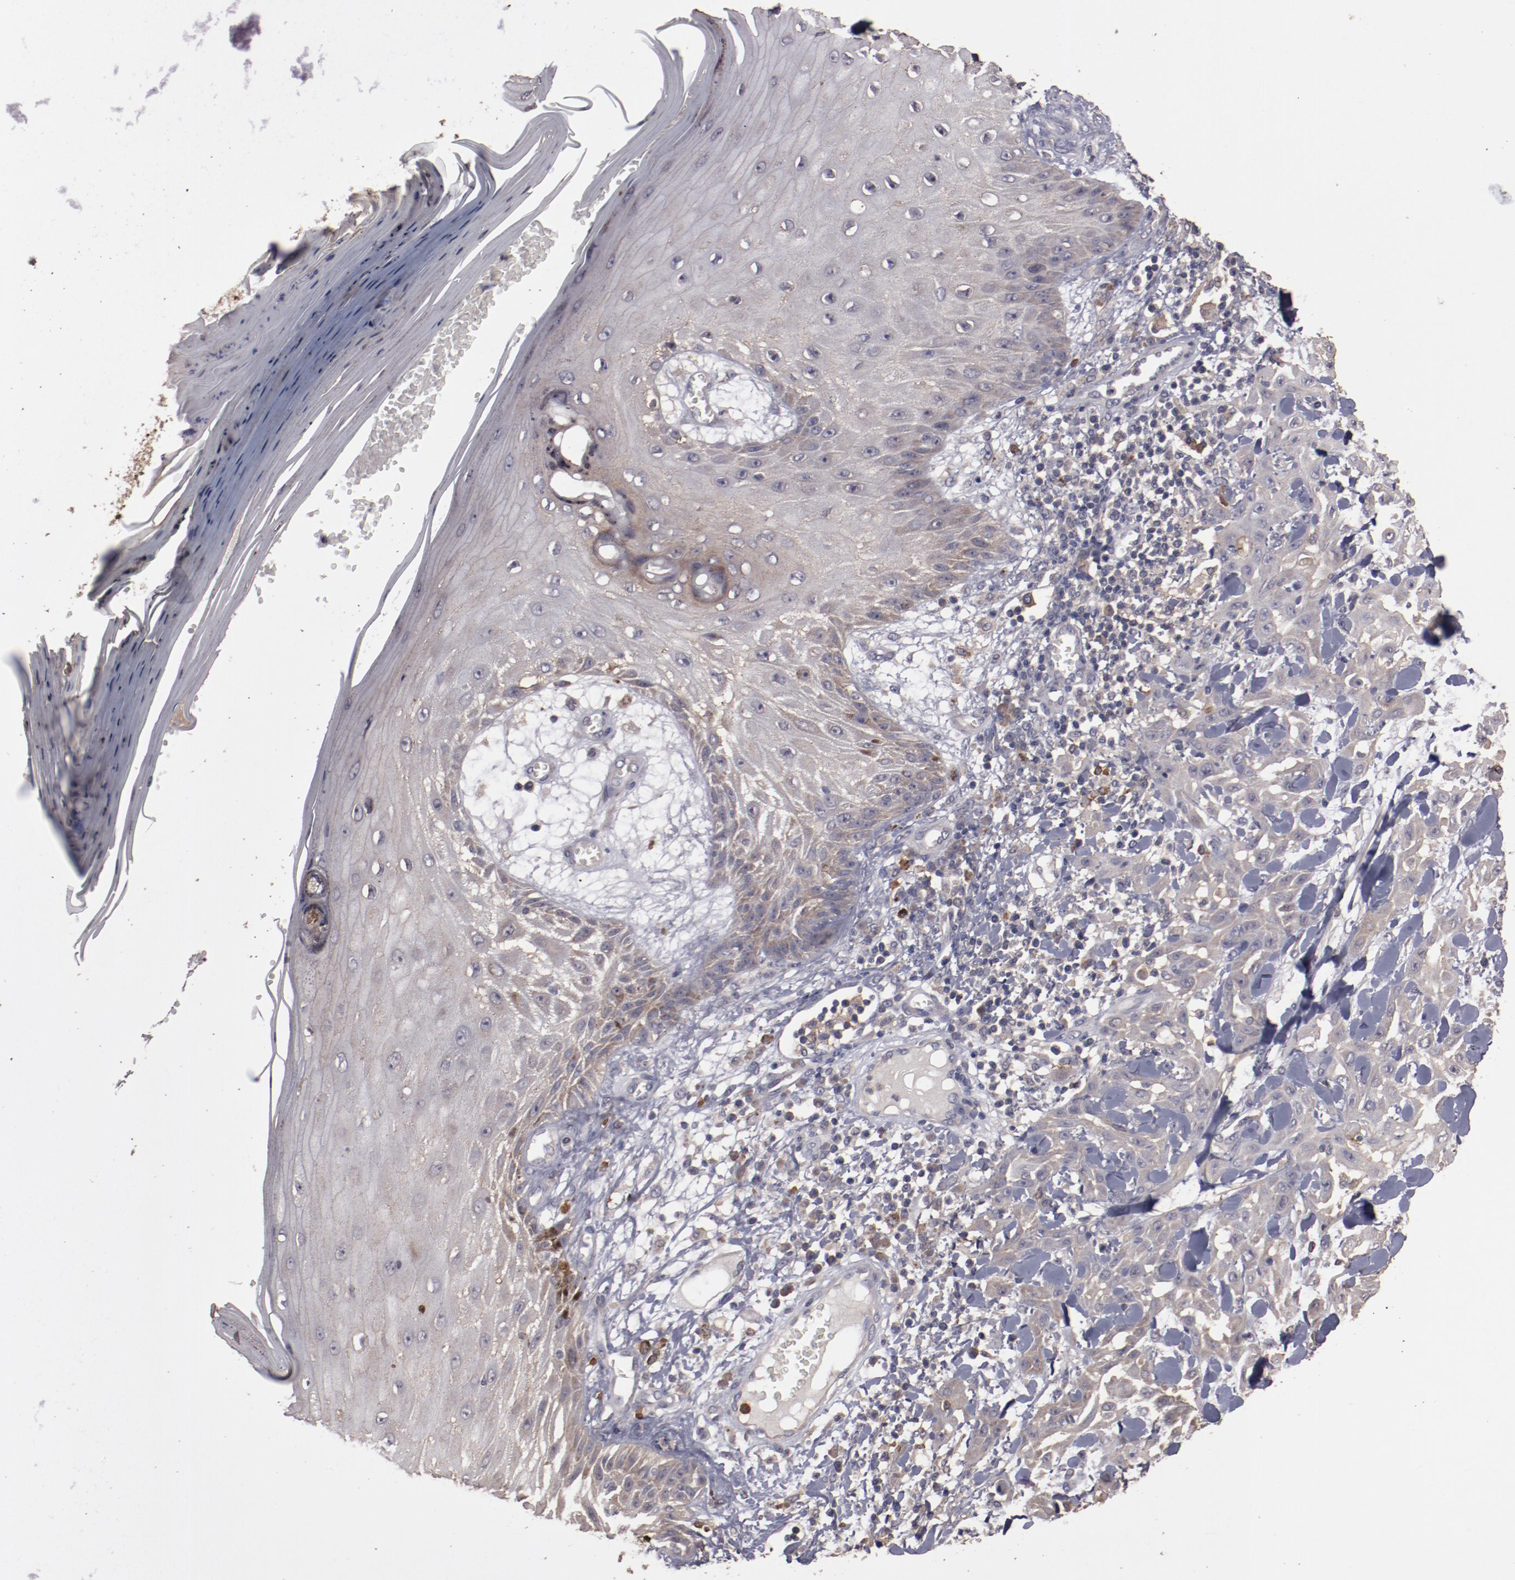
{"staining": {"intensity": "weak", "quantity": ">75%", "location": "cytoplasmic/membranous"}, "tissue": "skin cancer", "cell_type": "Tumor cells", "image_type": "cancer", "snomed": [{"axis": "morphology", "description": "Squamous cell carcinoma, NOS"}, {"axis": "topography", "description": "Skin"}], "caption": "Immunohistochemical staining of skin cancer displays low levels of weak cytoplasmic/membranous protein staining in approximately >75% of tumor cells.", "gene": "LRRC75B", "patient": {"sex": "male", "age": 24}}